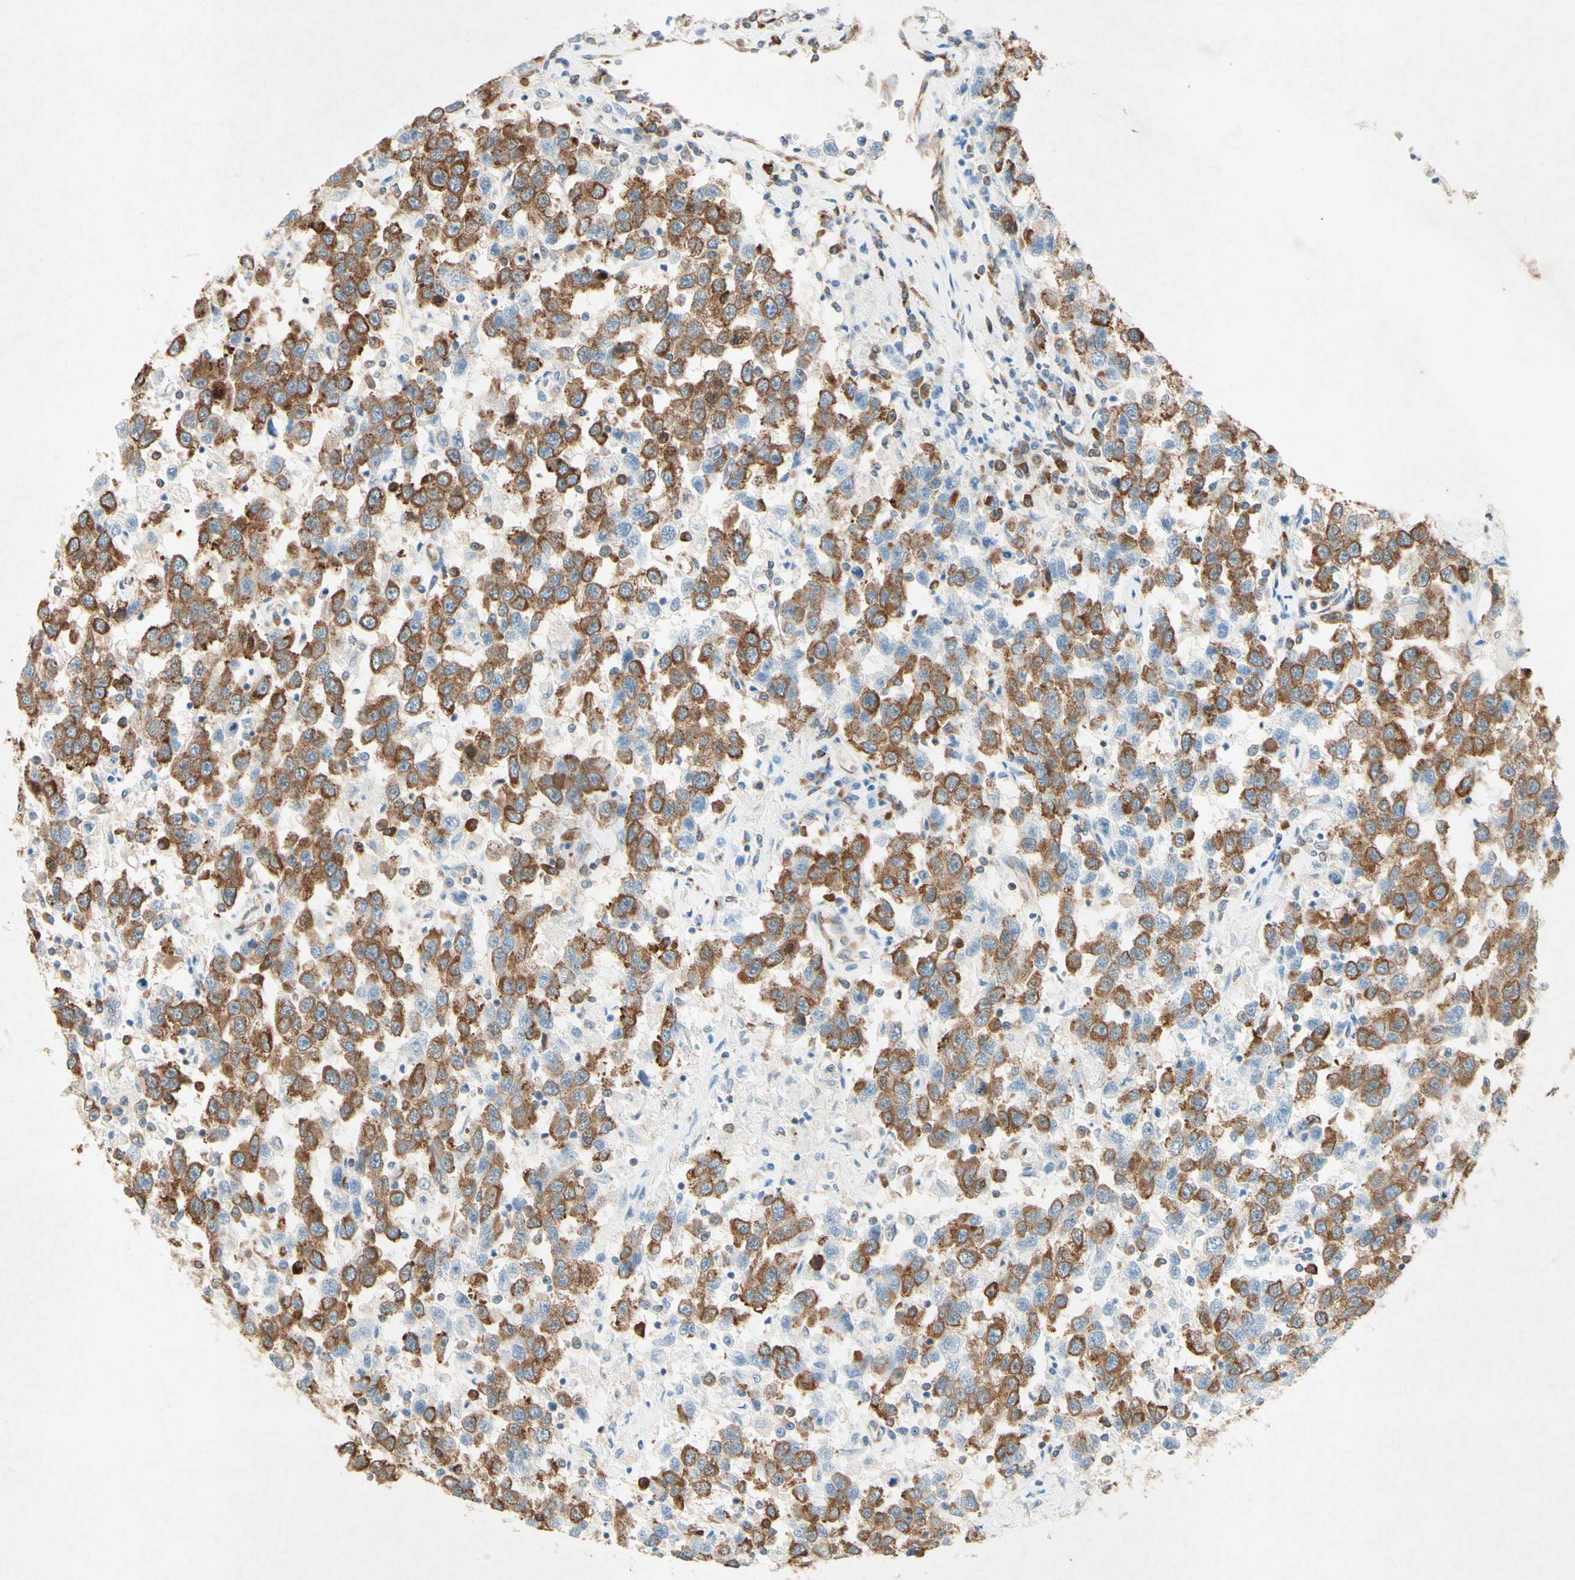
{"staining": {"intensity": "strong", "quantity": ">75%", "location": "cytoplasmic/membranous"}, "tissue": "testis cancer", "cell_type": "Tumor cells", "image_type": "cancer", "snomed": [{"axis": "morphology", "description": "Seminoma, NOS"}, {"axis": "topography", "description": "Testis"}], "caption": "Seminoma (testis) stained with IHC shows strong cytoplasmic/membranous staining in approximately >75% of tumor cells. (Brightfield microscopy of DAB IHC at high magnification).", "gene": "PABPC1", "patient": {"sex": "male", "age": 41}}